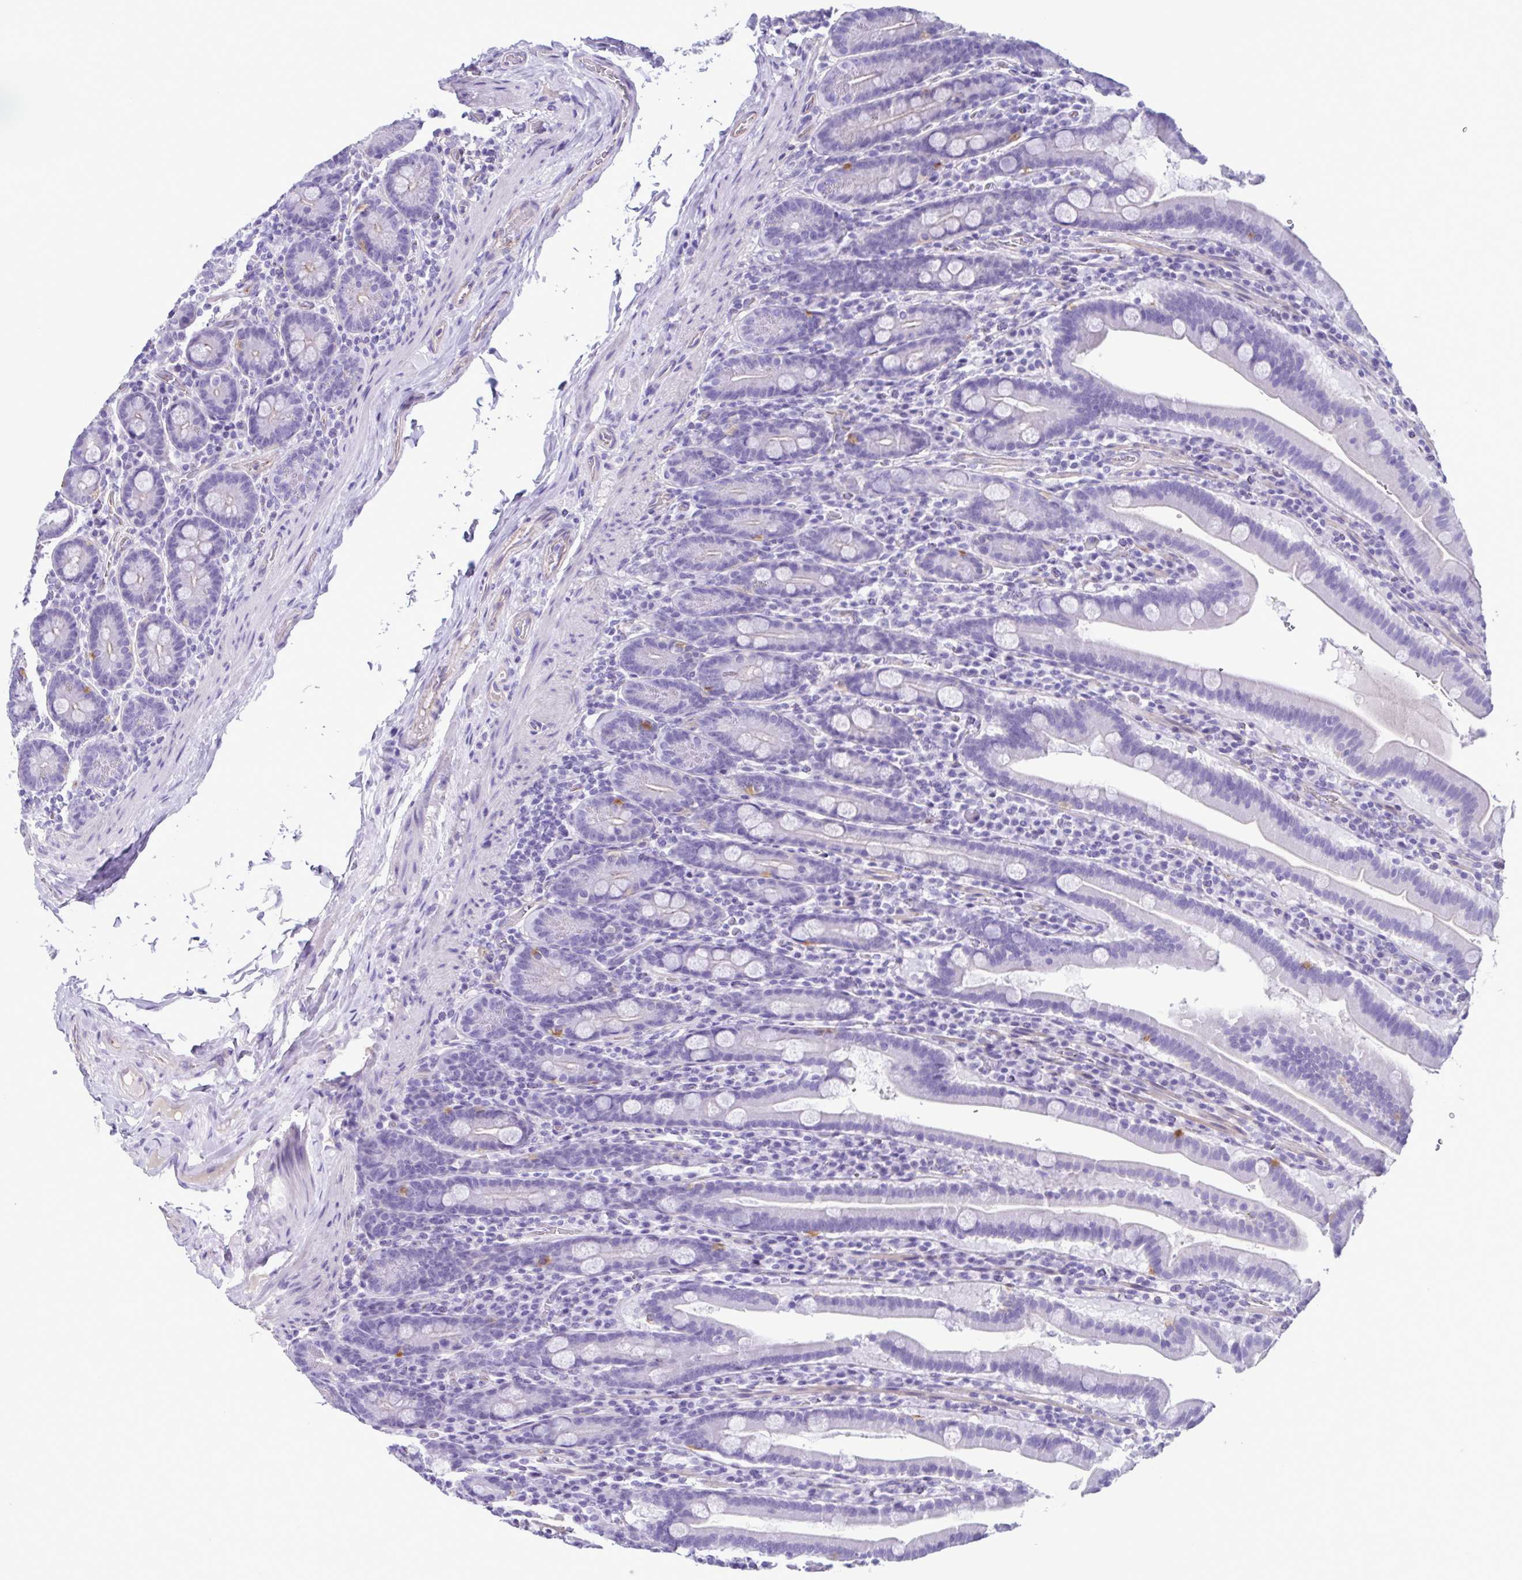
{"staining": {"intensity": "moderate", "quantity": "<25%", "location": "cytoplasmic/membranous"}, "tissue": "small intestine", "cell_type": "Glandular cells", "image_type": "normal", "snomed": [{"axis": "morphology", "description": "Normal tissue, NOS"}, {"axis": "topography", "description": "Small intestine"}], "caption": "Protein staining demonstrates moderate cytoplasmic/membranous staining in about <25% of glandular cells in unremarkable small intestine. The protein of interest is shown in brown color, while the nuclei are stained blue.", "gene": "CYP11B1", "patient": {"sex": "male", "age": 26}}